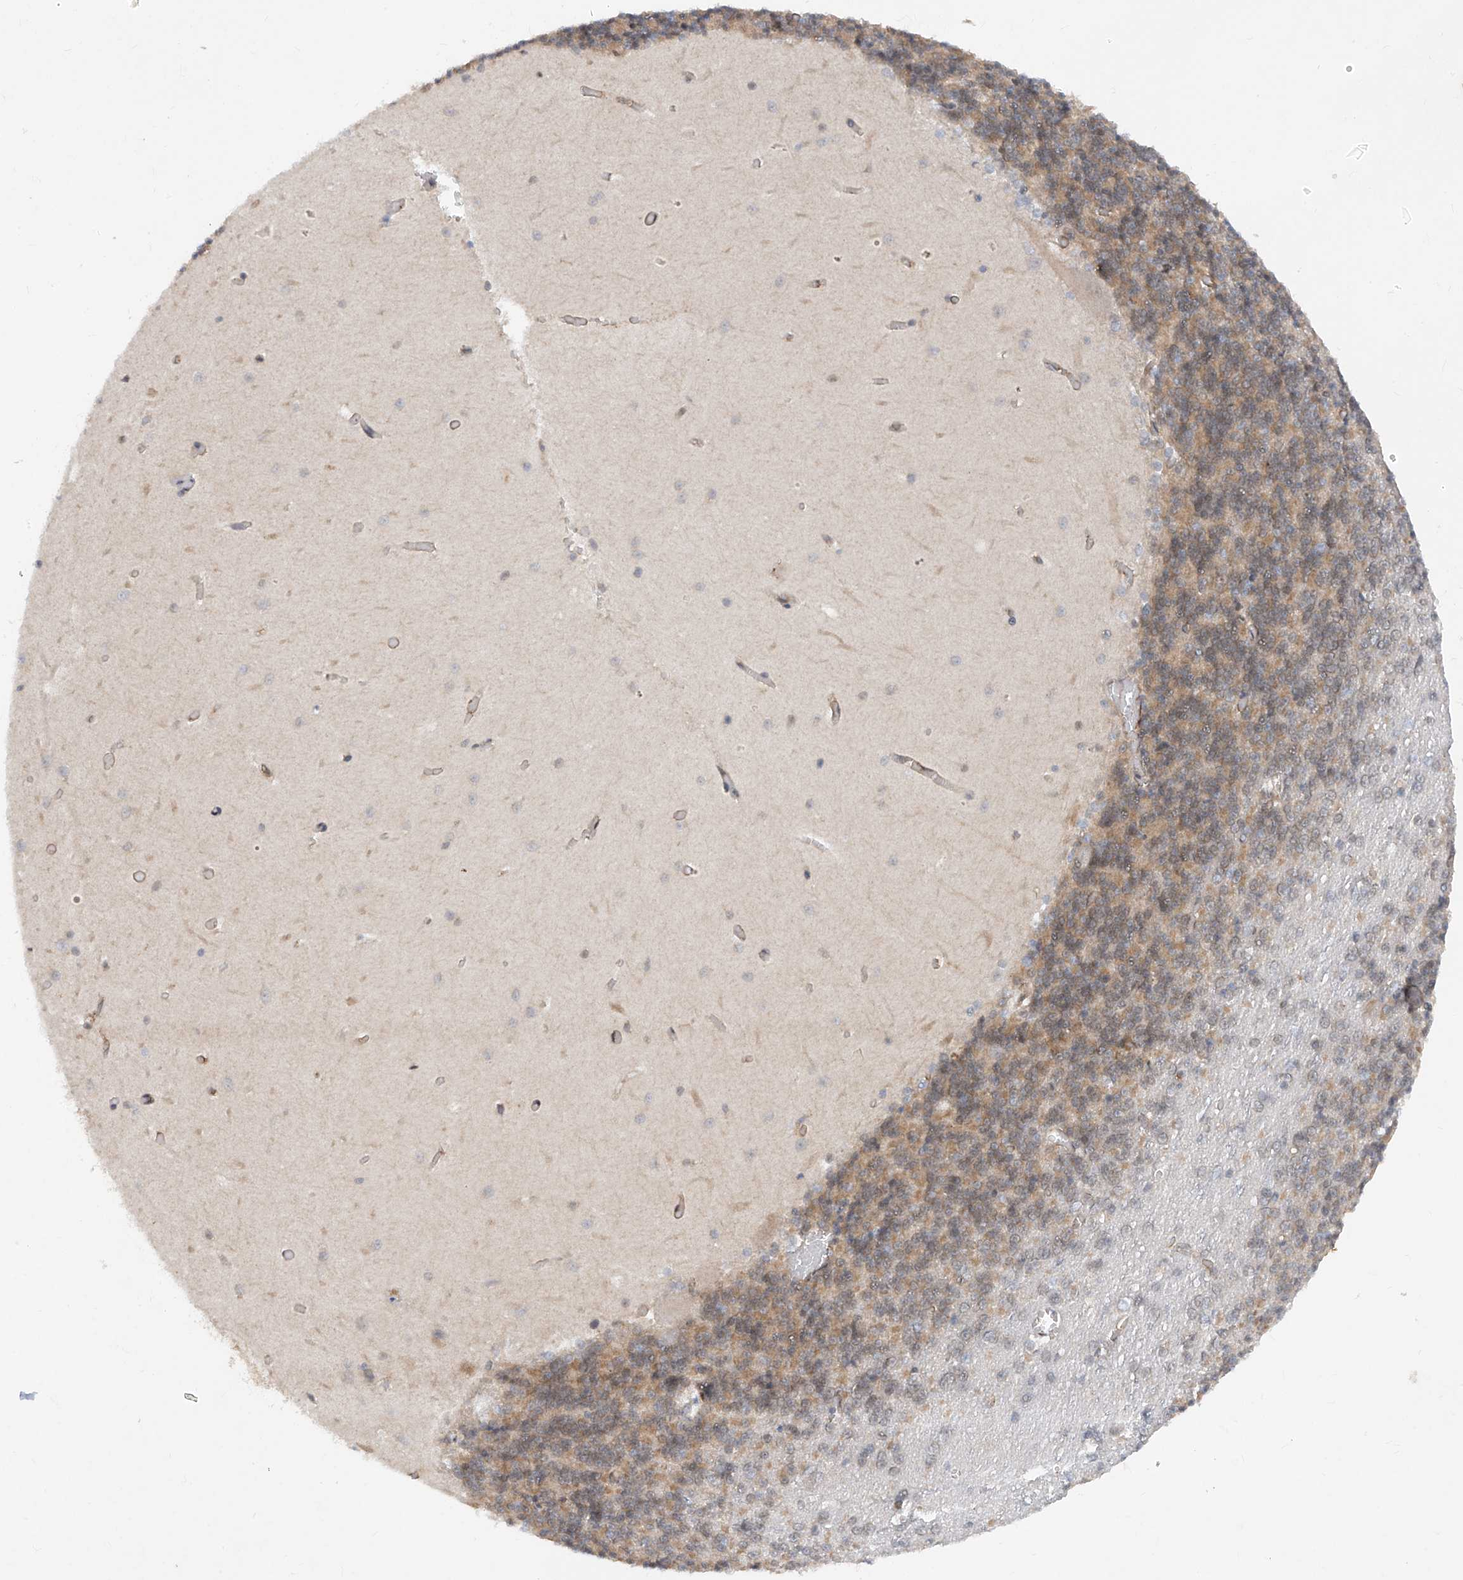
{"staining": {"intensity": "moderate", "quantity": "25%-75%", "location": "cytoplasmic/membranous"}, "tissue": "cerebellum", "cell_type": "Cells in granular layer", "image_type": "normal", "snomed": [{"axis": "morphology", "description": "Normal tissue, NOS"}, {"axis": "topography", "description": "Cerebellum"}], "caption": "This micrograph shows immunohistochemistry staining of normal human cerebellum, with medium moderate cytoplasmic/membranous expression in about 25%-75% of cells in granular layer.", "gene": "ZNF358", "patient": {"sex": "male", "age": 37}}